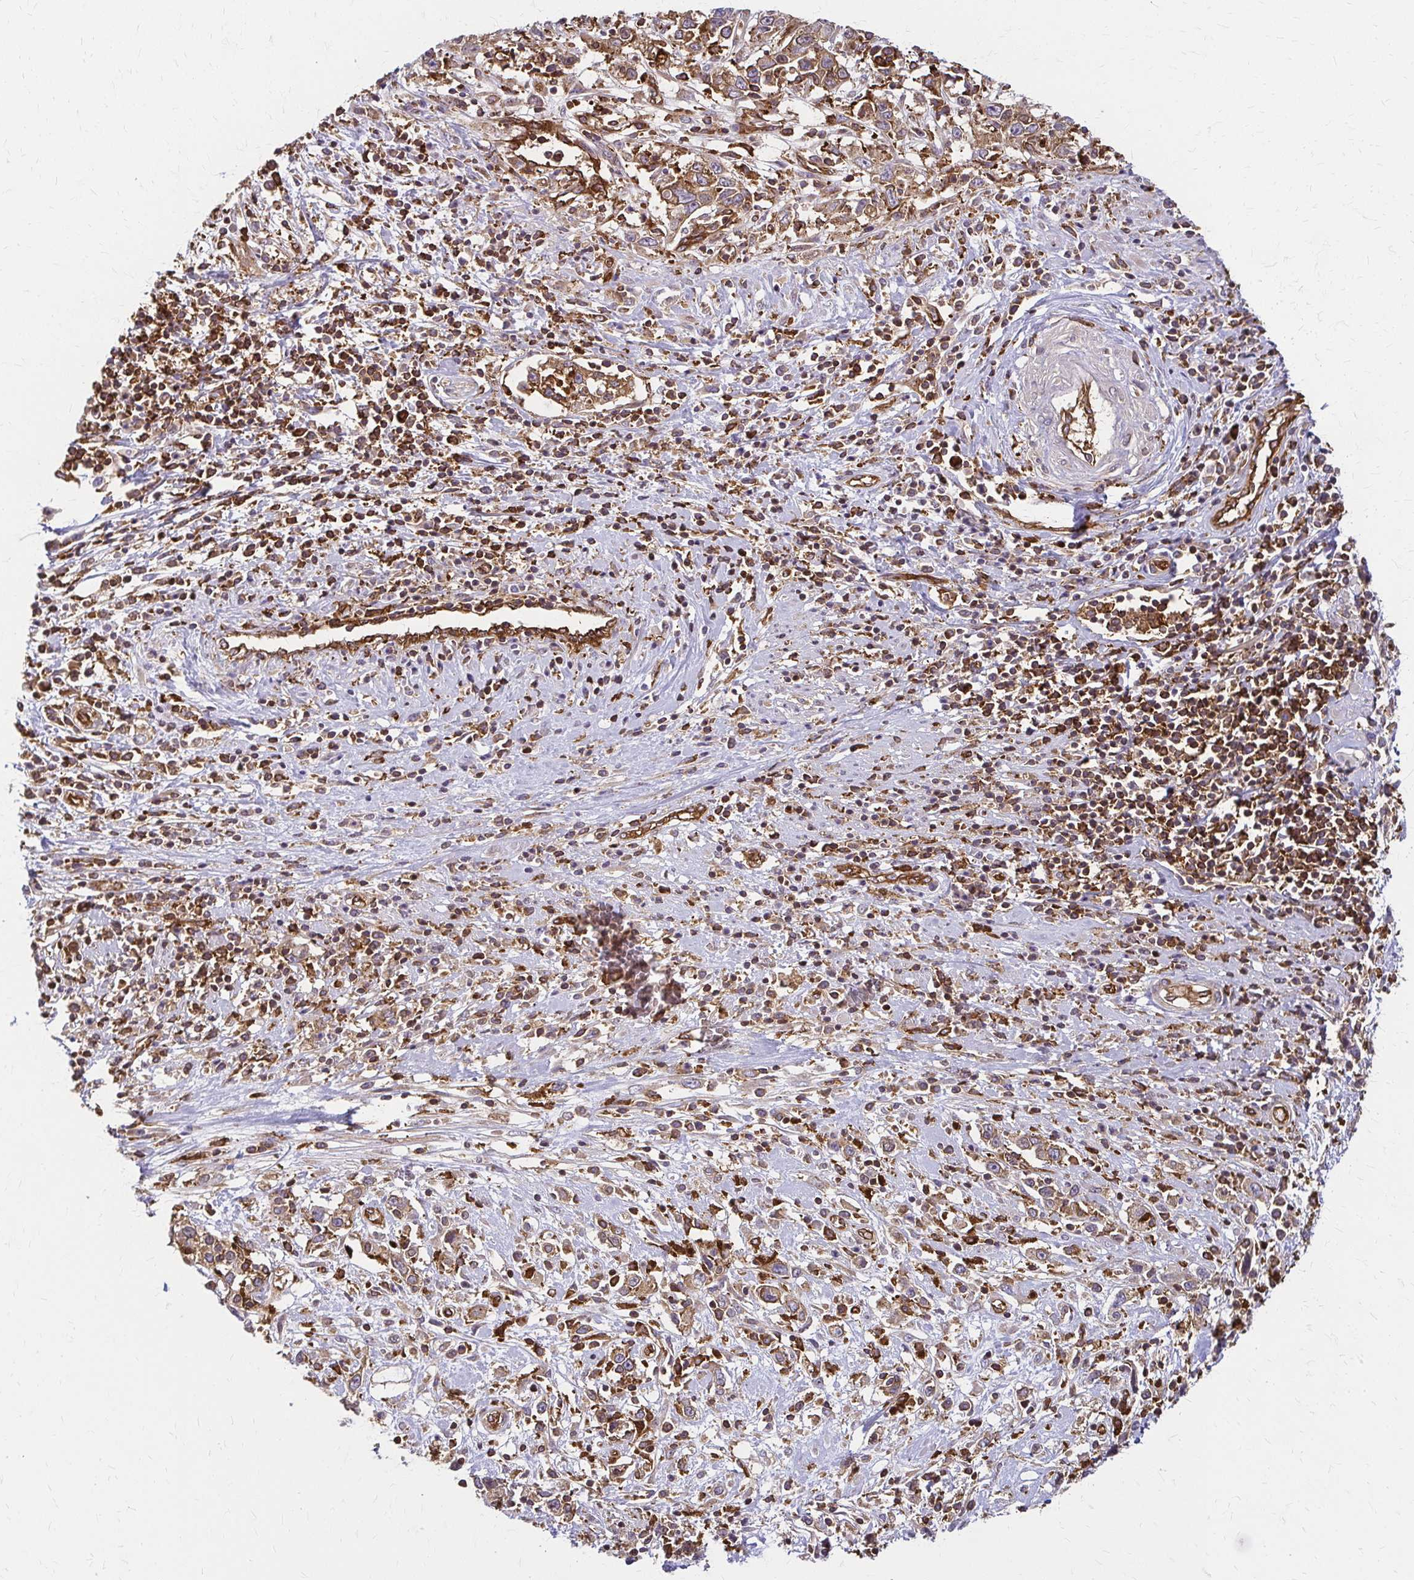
{"staining": {"intensity": "moderate", "quantity": ">75%", "location": "cytoplasmic/membranous"}, "tissue": "cervical cancer", "cell_type": "Tumor cells", "image_type": "cancer", "snomed": [{"axis": "morphology", "description": "Adenocarcinoma, NOS"}, {"axis": "topography", "description": "Cervix"}], "caption": "Immunohistochemistry (IHC) image of neoplastic tissue: adenocarcinoma (cervical) stained using IHC shows medium levels of moderate protein expression localized specifically in the cytoplasmic/membranous of tumor cells, appearing as a cytoplasmic/membranous brown color.", "gene": "WASF2", "patient": {"sex": "female", "age": 40}}